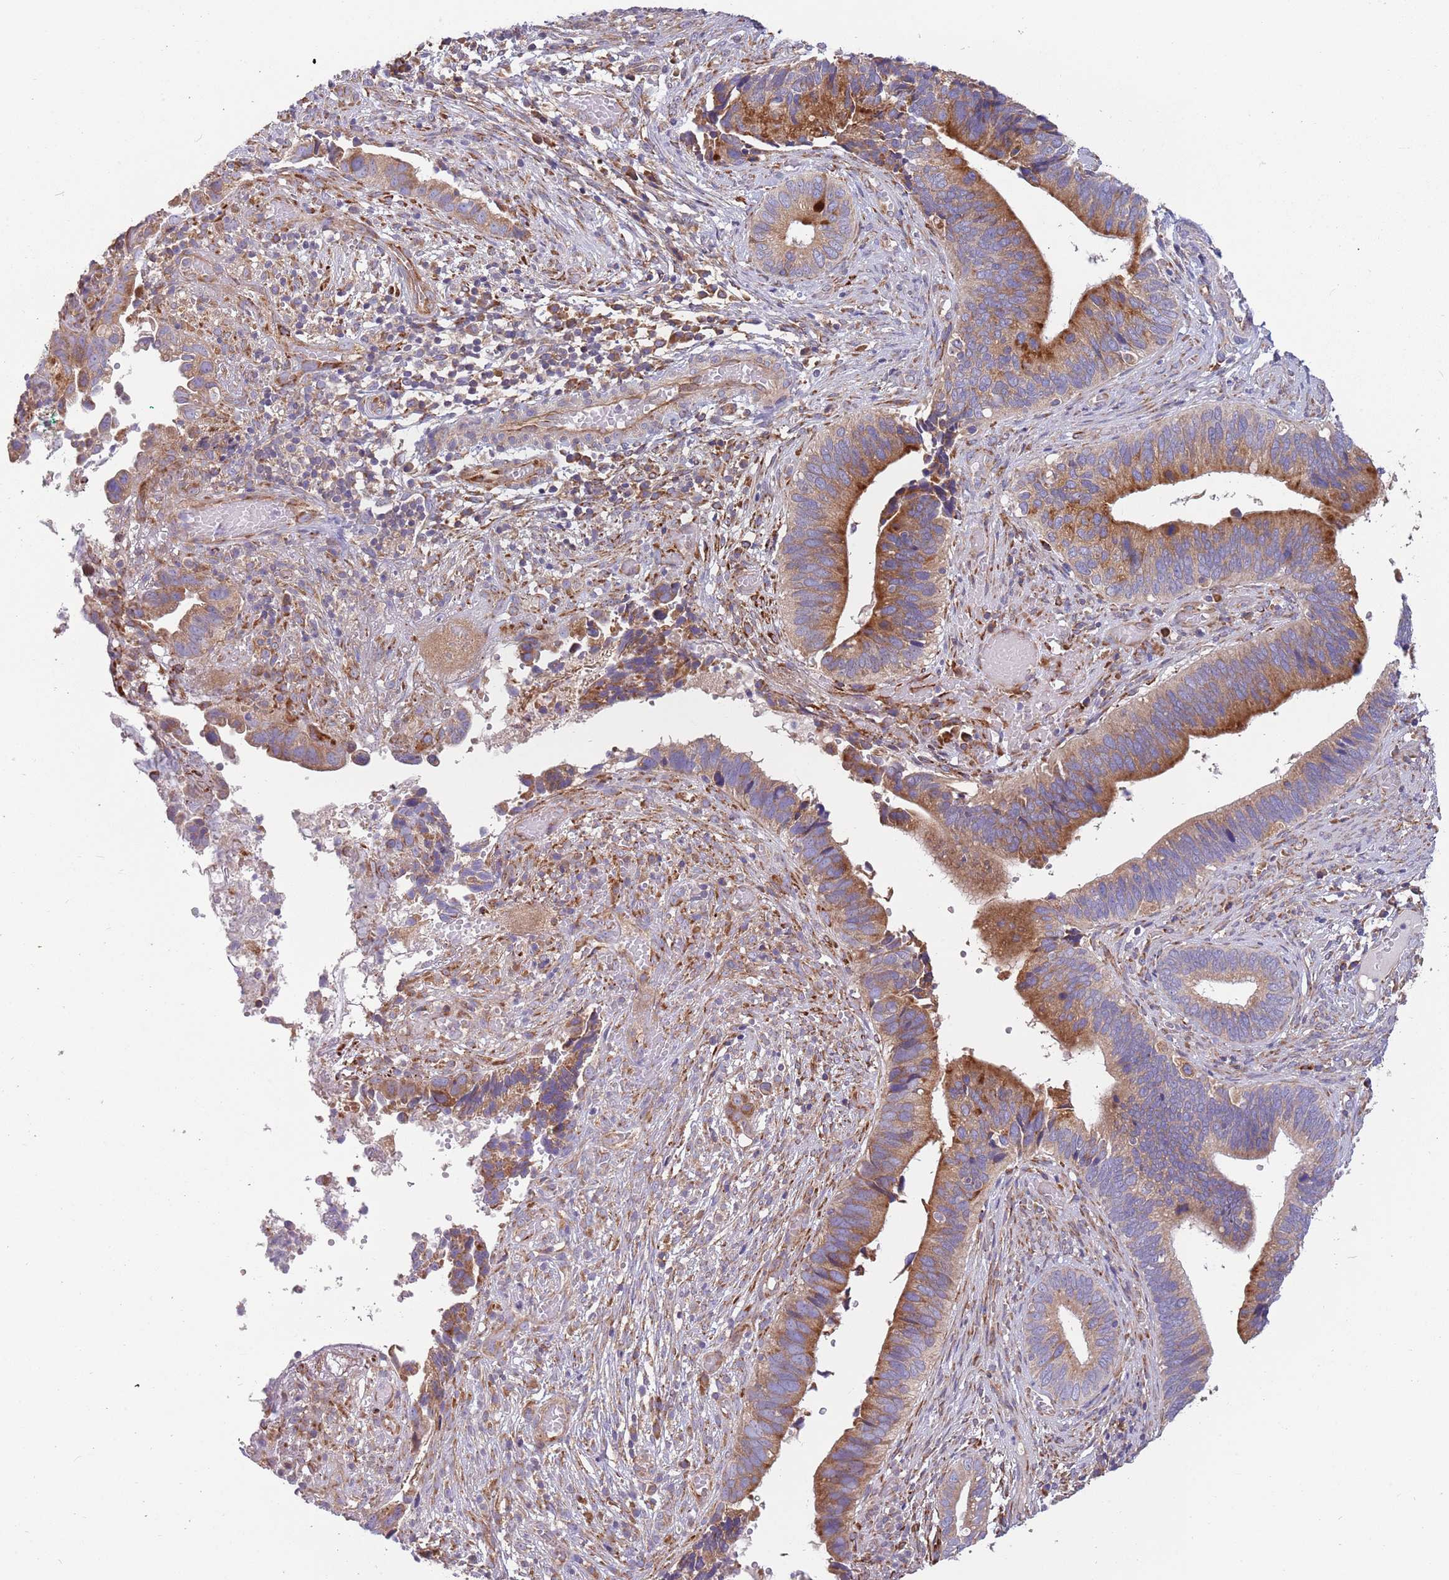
{"staining": {"intensity": "moderate", "quantity": ">75%", "location": "cytoplasmic/membranous"}, "tissue": "cervical cancer", "cell_type": "Tumor cells", "image_type": "cancer", "snomed": [{"axis": "morphology", "description": "Adenocarcinoma, NOS"}, {"axis": "topography", "description": "Cervix"}], "caption": "Protein analysis of adenocarcinoma (cervical) tissue shows moderate cytoplasmic/membranous expression in approximately >75% of tumor cells. The protein is shown in brown color, while the nuclei are stained blue.", "gene": "ARMCX6", "patient": {"sex": "female", "age": 42}}